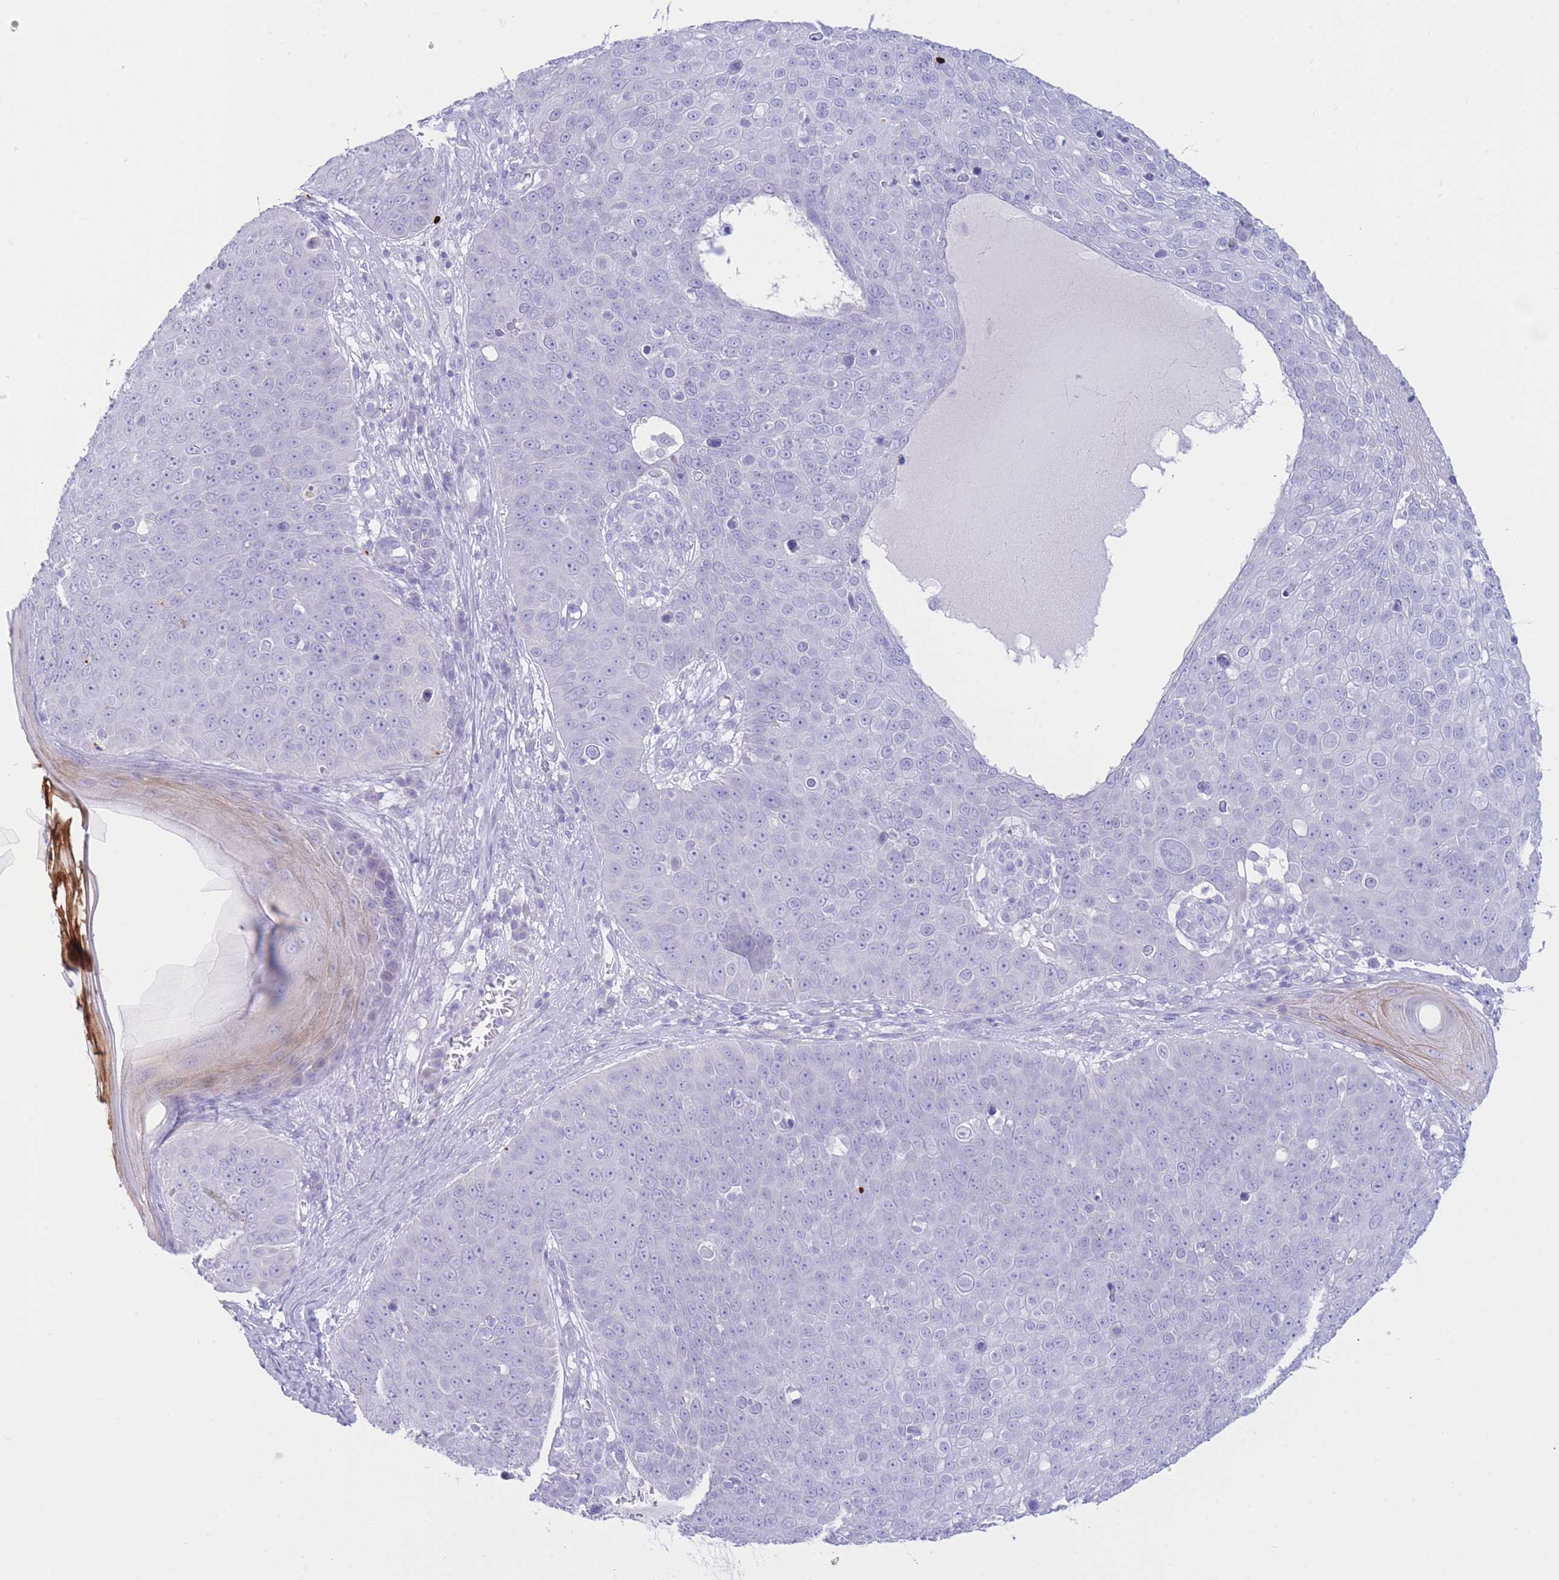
{"staining": {"intensity": "negative", "quantity": "none", "location": "none"}, "tissue": "skin cancer", "cell_type": "Tumor cells", "image_type": "cancer", "snomed": [{"axis": "morphology", "description": "Squamous cell carcinoma, NOS"}, {"axis": "topography", "description": "Skin"}], "caption": "This is an immunohistochemistry (IHC) micrograph of human skin cancer. There is no expression in tumor cells.", "gene": "VWA8", "patient": {"sex": "male", "age": 71}}